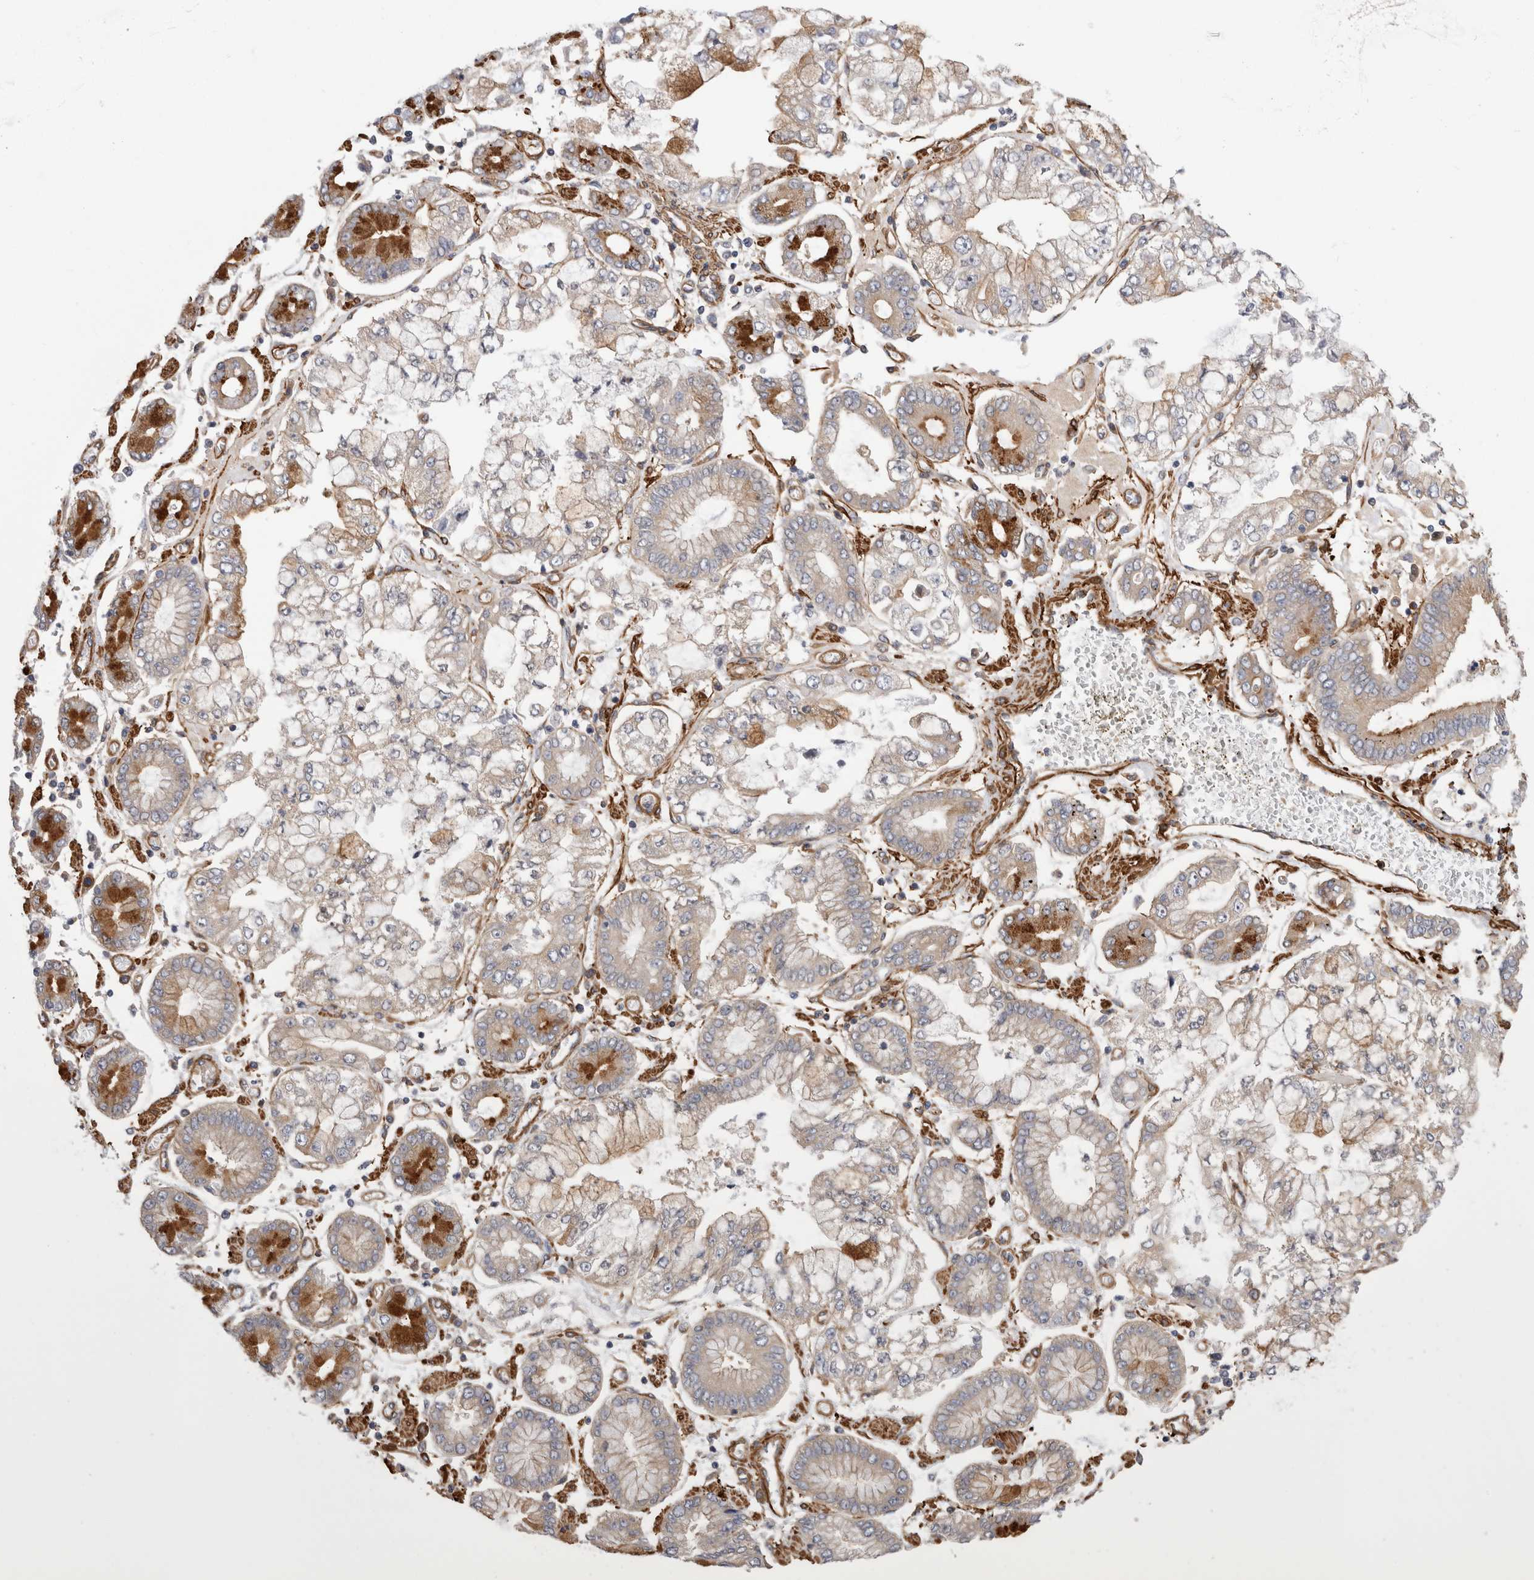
{"staining": {"intensity": "negative", "quantity": "none", "location": "none"}, "tissue": "stomach cancer", "cell_type": "Tumor cells", "image_type": "cancer", "snomed": [{"axis": "morphology", "description": "Adenocarcinoma, NOS"}, {"axis": "topography", "description": "Stomach"}], "caption": "IHC histopathology image of human stomach adenocarcinoma stained for a protein (brown), which exhibits no staining in tumor cells.", "gene": "EPRS1", "patient": {"sex": "male", "age": 76}}